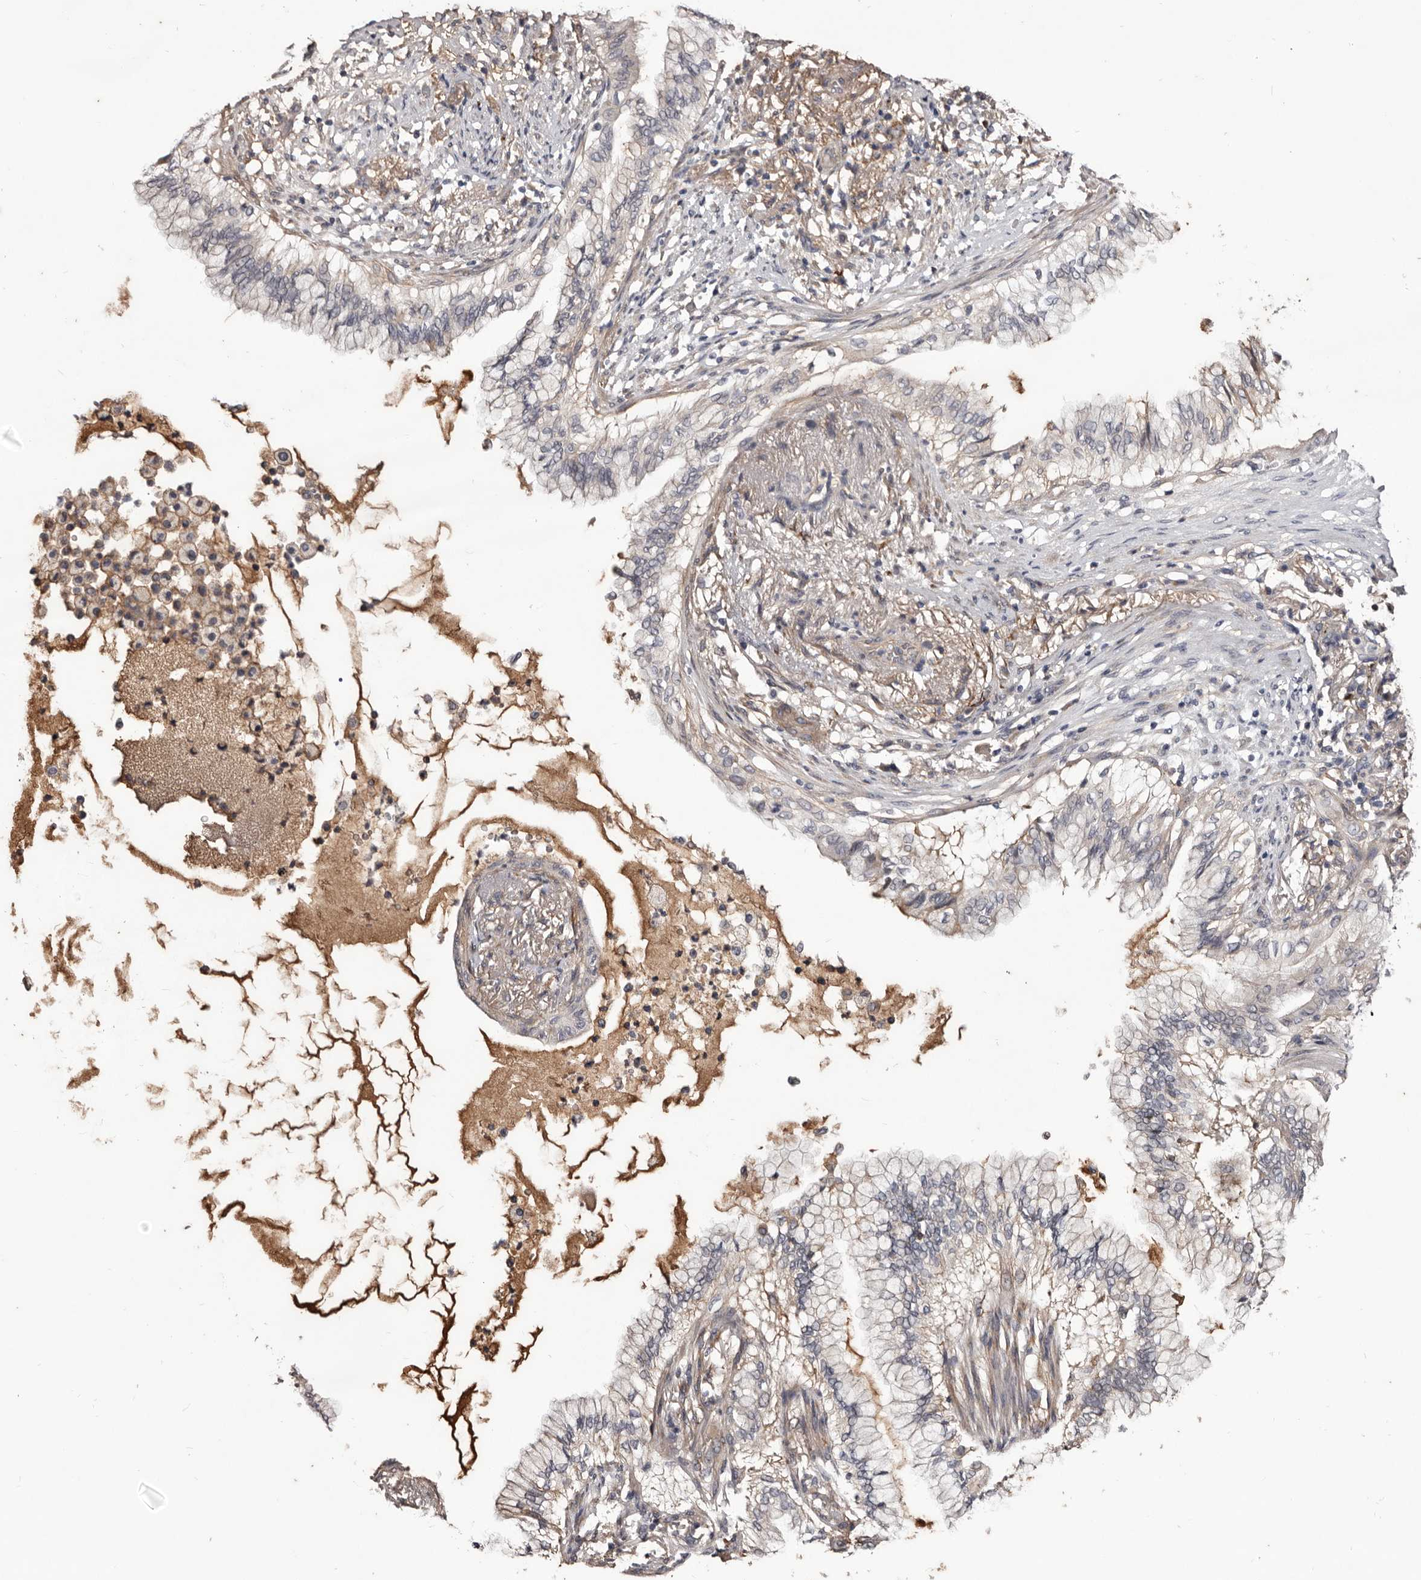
{"staining": {"intensity": "weak", "quantity": "25%-75%", "location": "cytoplasmic/membranous"}, "tissue": "lung cancer", "cell_type": "Tumor cells", "image_type": "cancer", "snomed": [{"axis": "morphology", "description": "Adenocarcinoma, NOS"}, {"axis": "topography", "description": "Lung"}], "caption": "Immunohistochemistry (IHC) (DAB) staining of human lung cancer (adenocarcinoma) displays weak cytoplasmic/membranous protein expression in approximately 25%-75% of tumor cells.", "gene": "CYP1B1", "patient": {"sex": "female", "age": 70}}